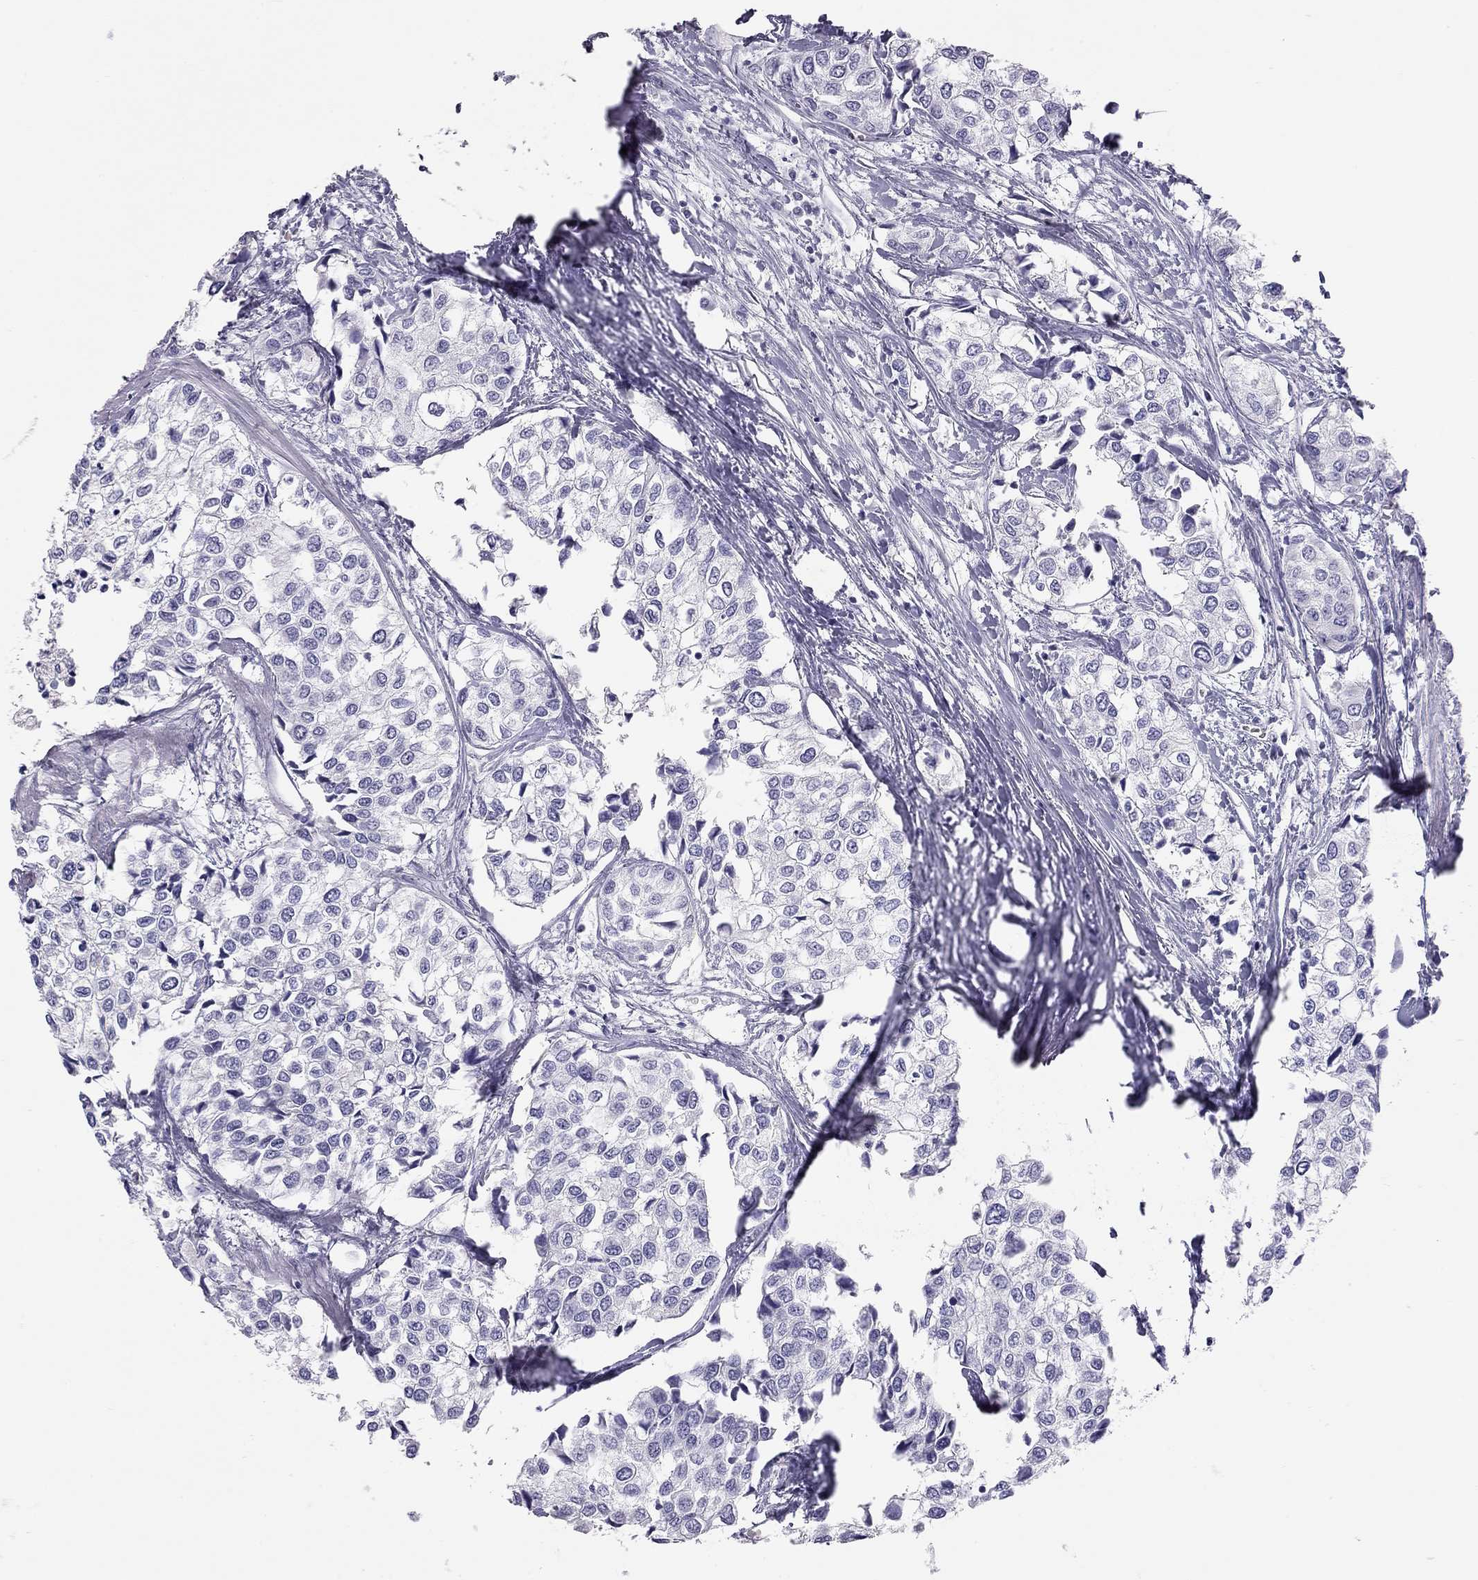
{"staining": {"intensity": "negative", "quantity": "none", "location": "none"}, "tissue": "urothelial cancer", "cell_type": "Tumor cells", "image_type": "cancer", "snomed": [{"axis": "morphology", "description": "Urothelial carcinoma, High grade"}, {"axis": "topography", "description": "Urinary bladder"}], "caption": "Micrograph shows no protein staining in tumor cells of urothelial cancer tissue.", "gene": "KLRG1", "patient": {"sex": "male", "age": 73}}